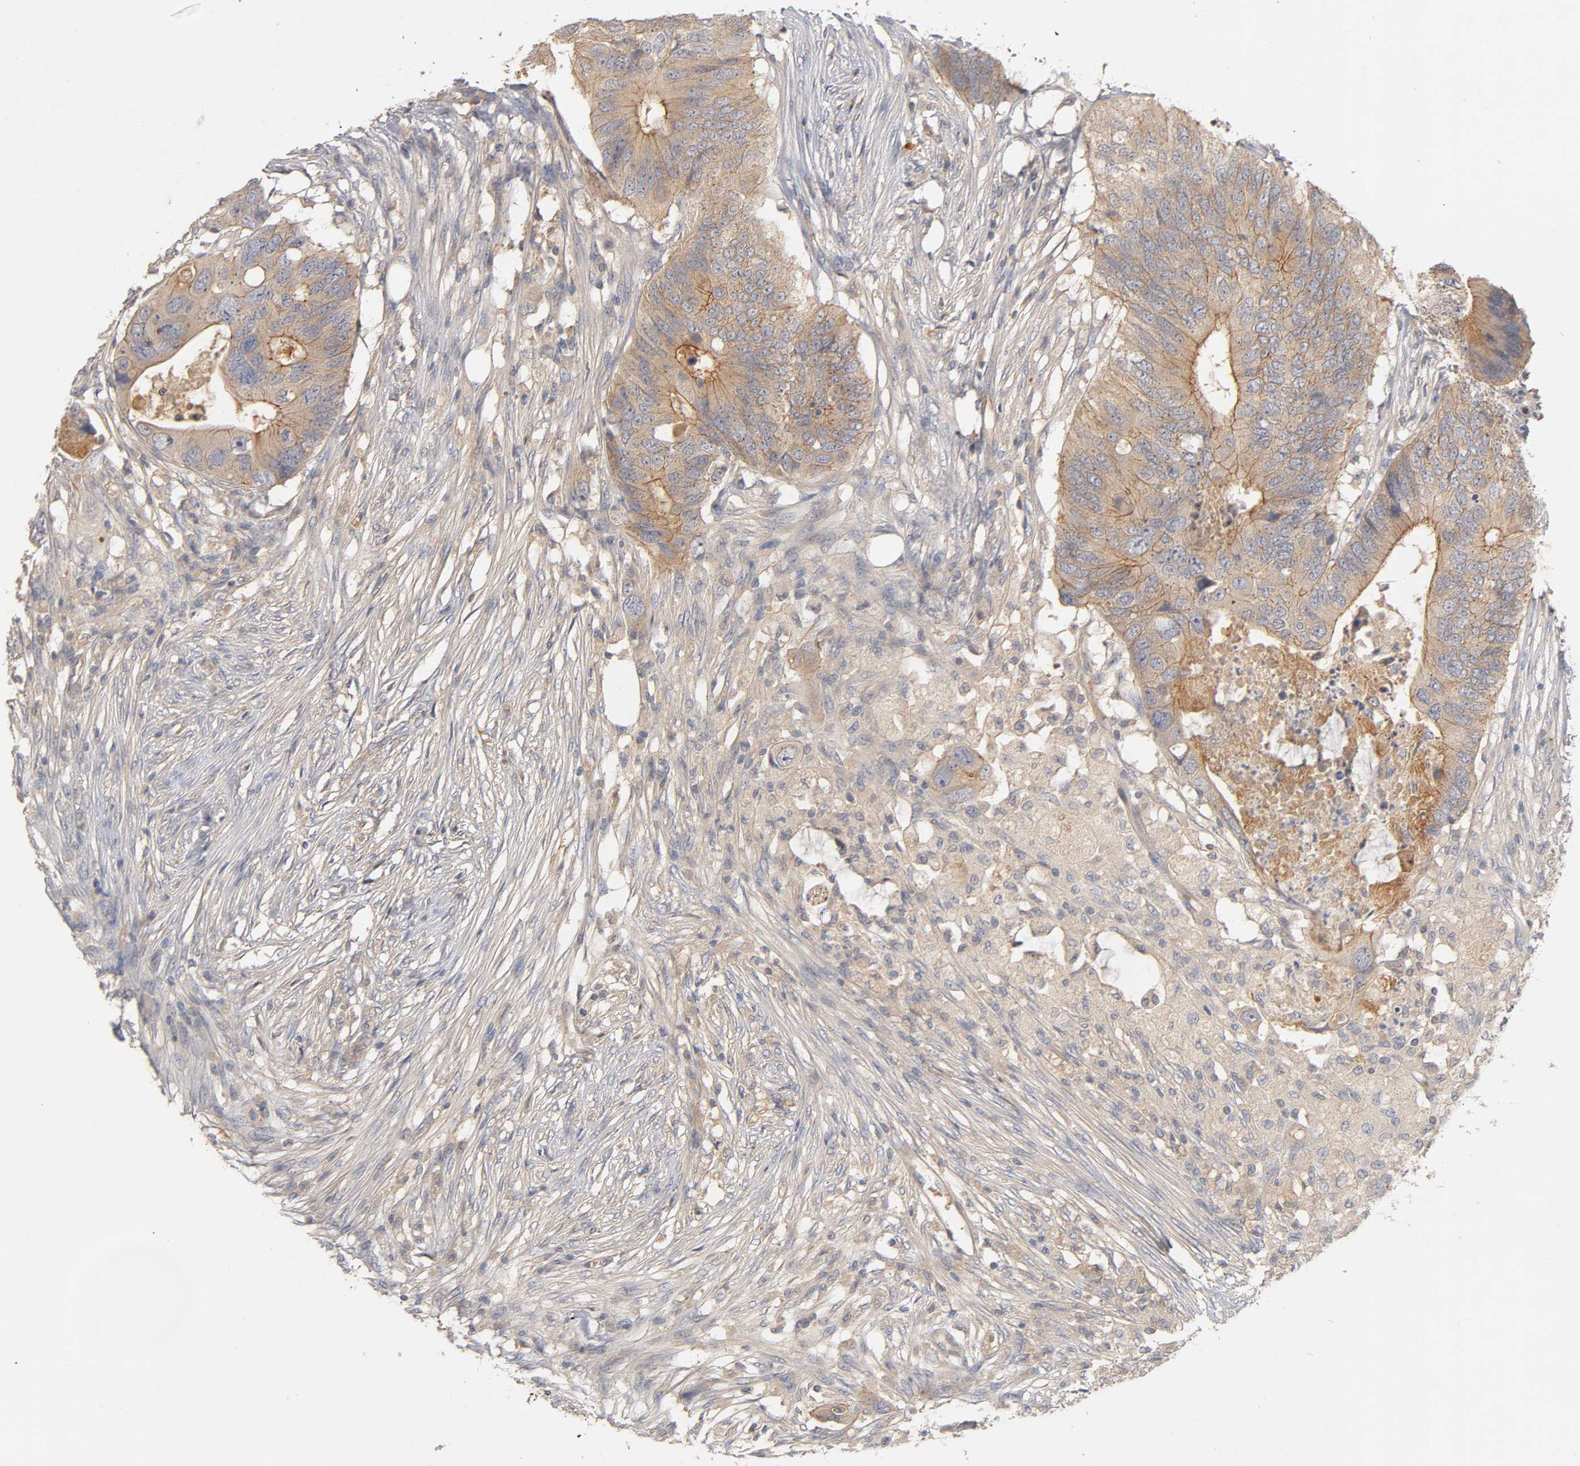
{"staining": {"intensity": "moderate", "quantity": ">75%", "location": "cytoplasmic/membranous"}, "tissue": "colorectal cancer", "cell_type": "Tumor cells", "image_type": "cancer", "snomed": [{"axis": "morphology", "description": "Adenocarcinoma, NOS"}, {"axis": "topography", "description": "Colon"}], "caption": "A high-resolution image shows immunohistochemistry (IHC) staining of colorectal adenocarcinoma, which exhibits moderate cytoplasmic/membranous staining in about >75% of tumor cells.", "gene": "PDZD11", "patient": {"sex": "male", "age": 71}}